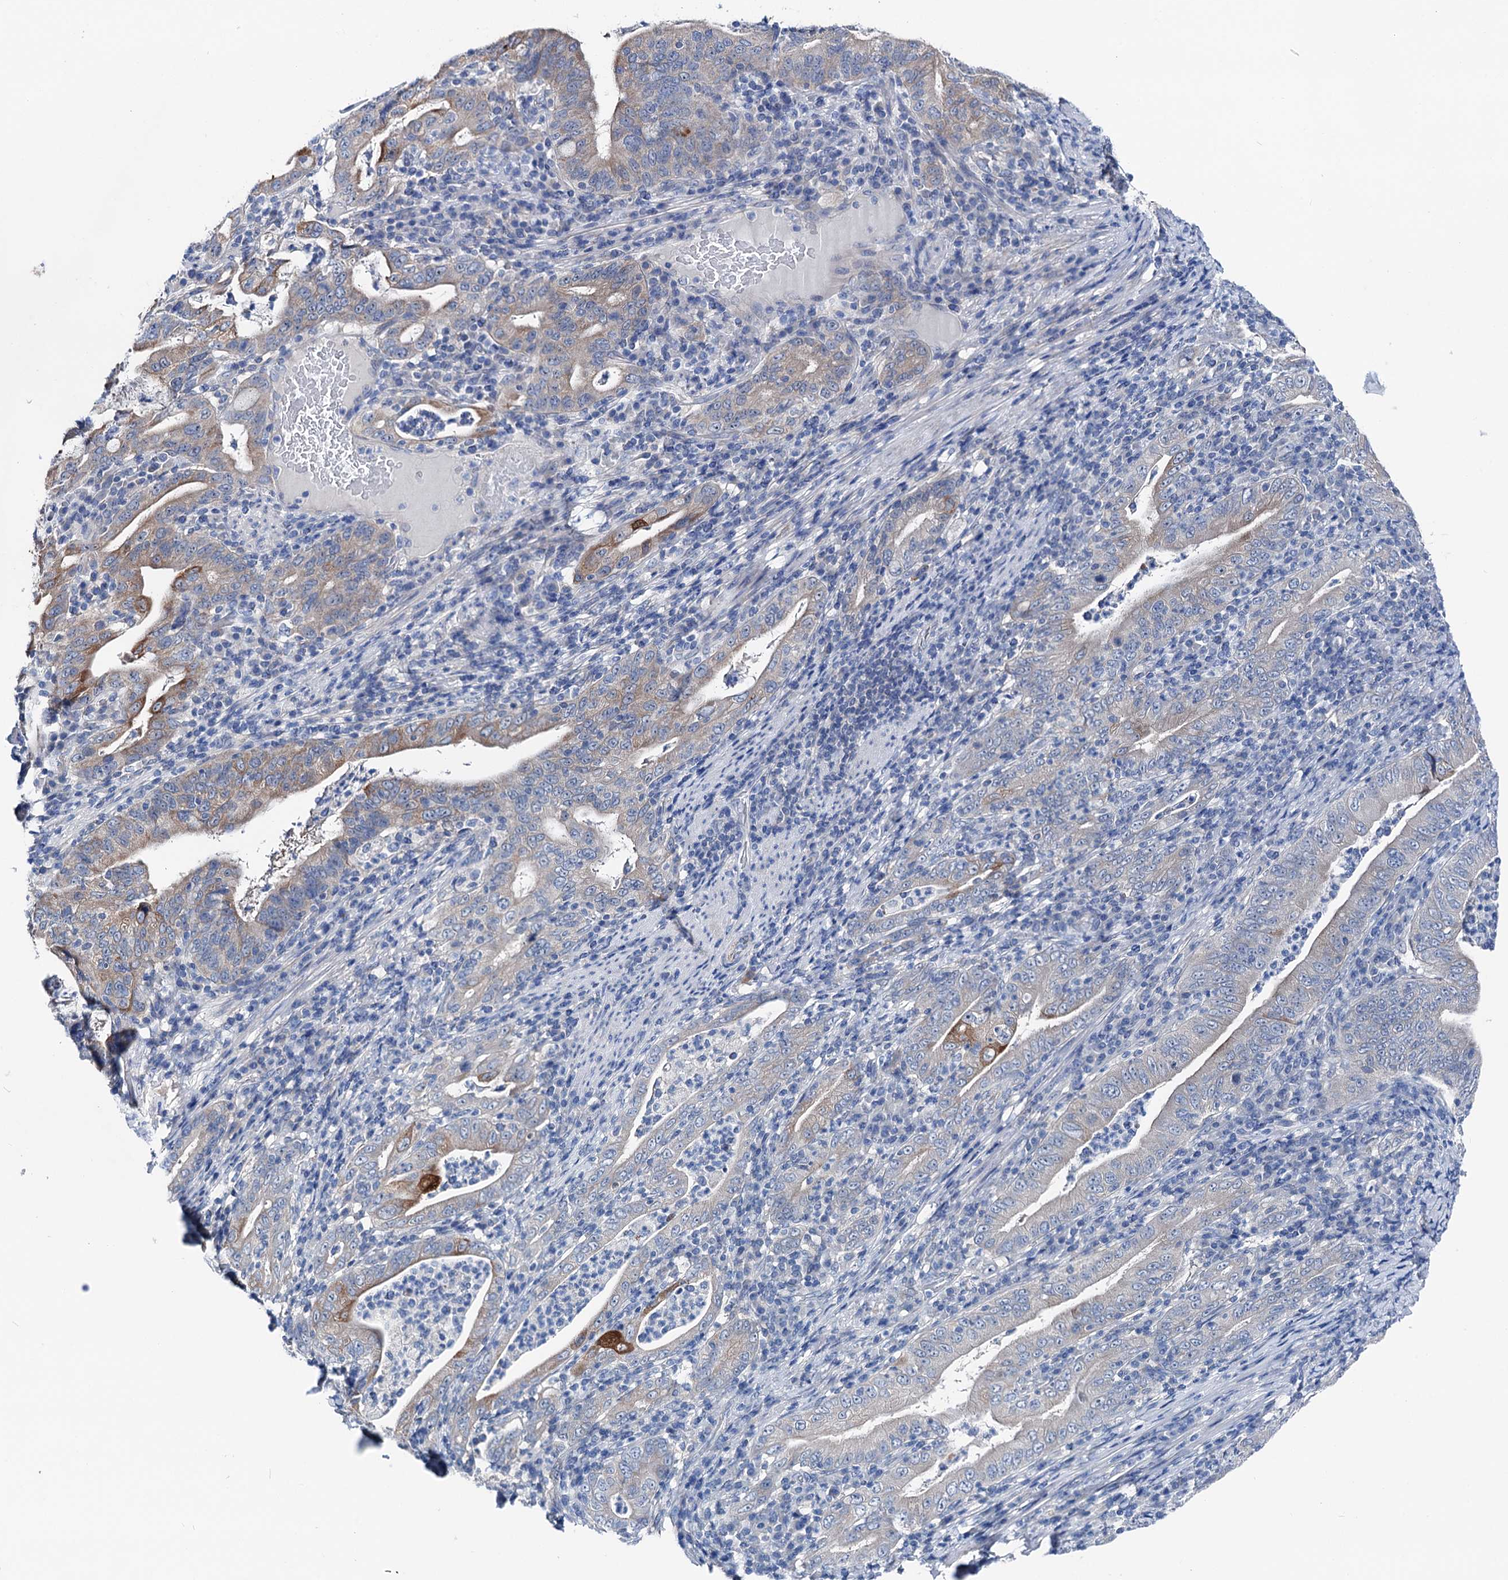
{"staining": {"intensity": "moderate", "quantity": "<25%", "location": "cytoplasmic/membranous"}, "tissue": "stomach cancer", "cell_type": "Tumor cells", "image_type": "cancer", "snomed": [{"axis": "morphology", "description": "Normal tissue, NOS"}, {"axis": "morphology", "description": "Adenocarcinoma, NOS"}, {"axis": "topography", "description": "Esophagus"}, {"axis": "topography", "description": "Stomach, upper"}, {"axis": "topography", "description": "Peripheral nerve tissue"}], "caption": "Protein staining by immunohistochemistry shows moderate cytoplasmic/membranous expression in about <25% of tumor cells in stomach cancer.", "gene": "SHROOM1", "patient": {"sex": "male", "age": 62}}